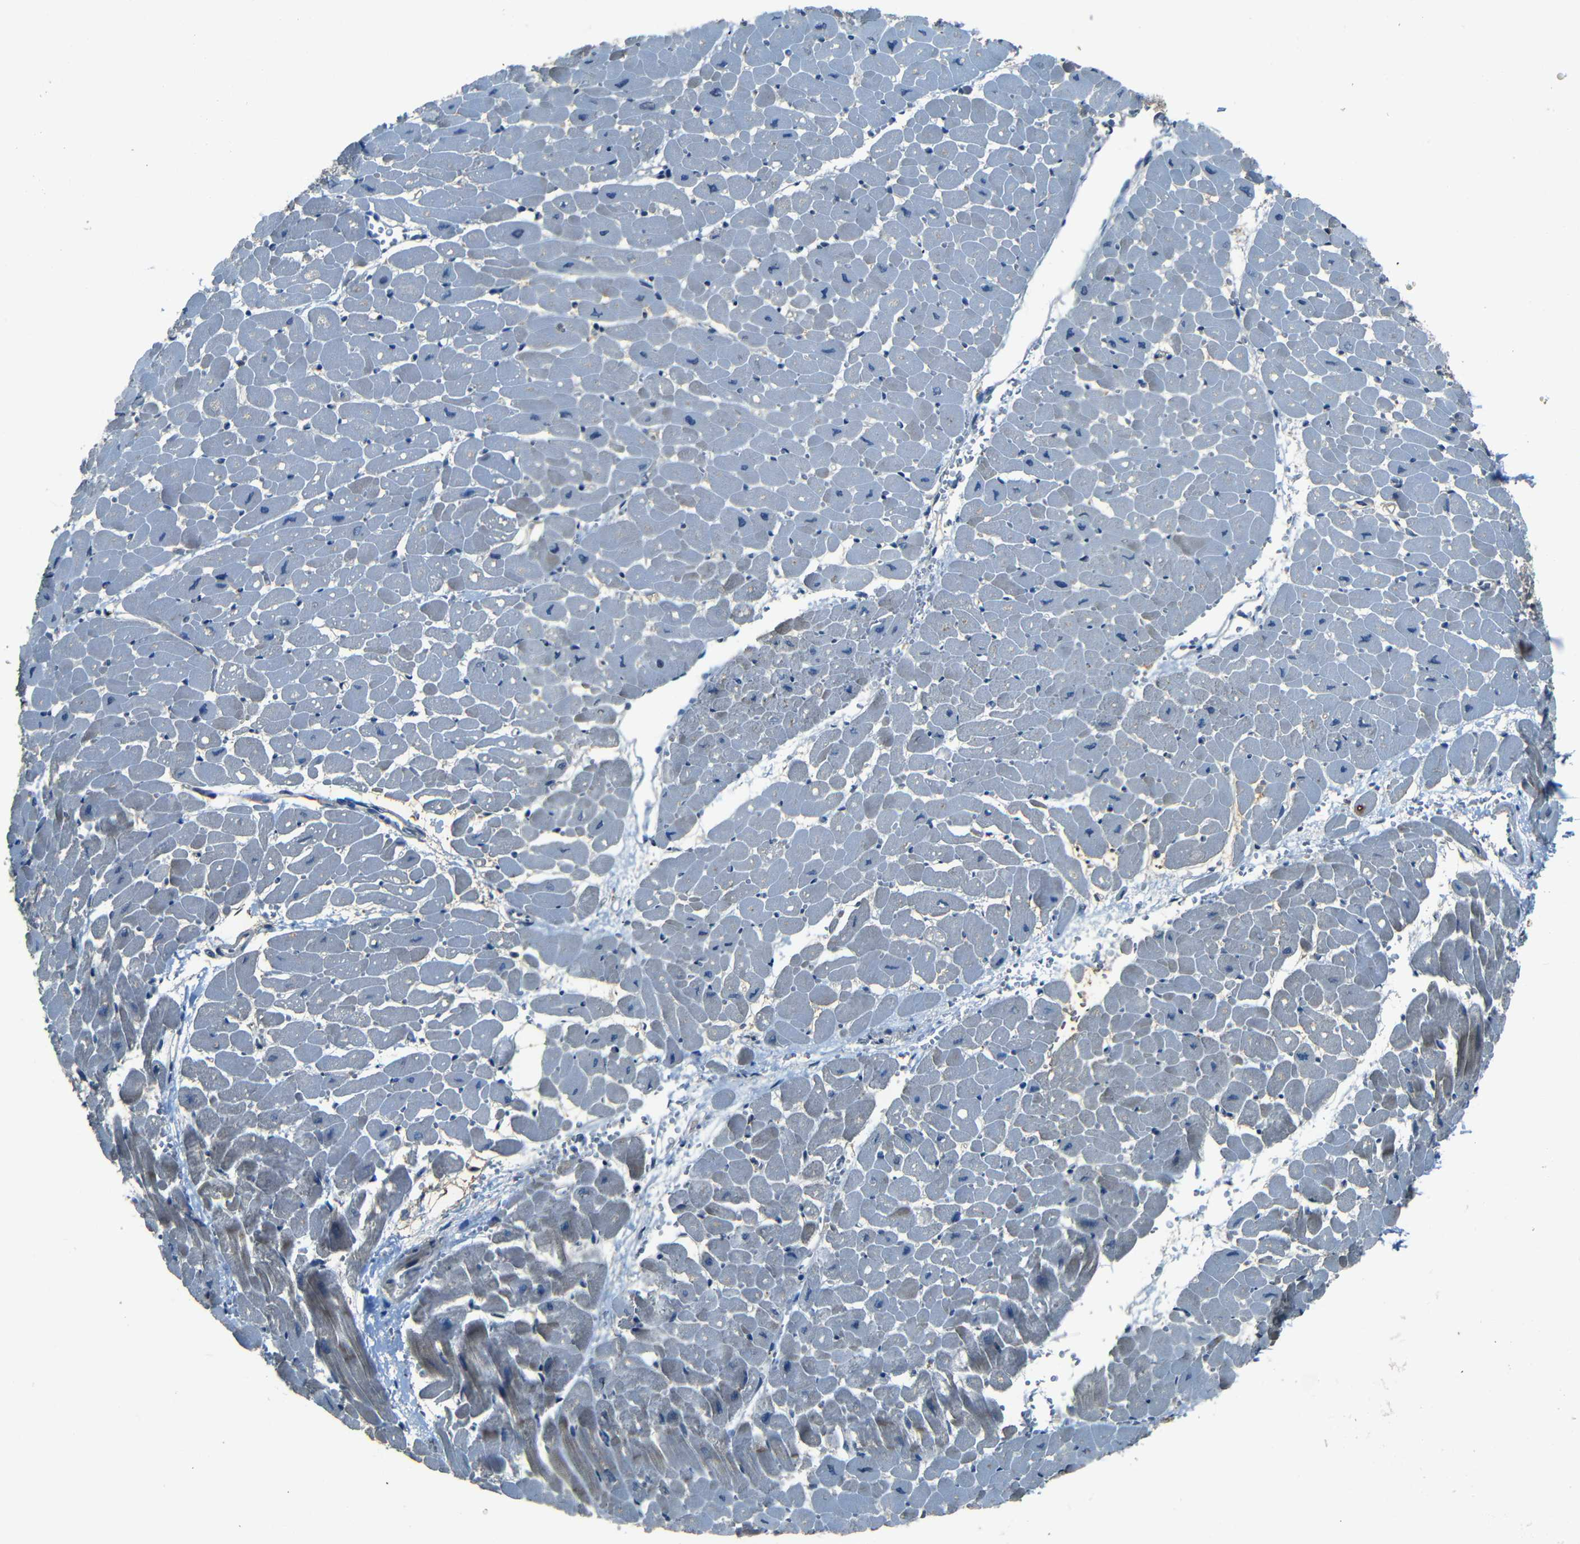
{"staining": {"intensity": "negative", "quantity": "none", "location": "none"}, "tissue": "heart muscle", "cell_type": "Cardiomyocytes", "image_type": "normal", "snomed": [{"axis": "morphology", "description": "Normal tissue, NOS"}, {"axis": "topography", "description": "Heart"}], "caption": "A histopathology image of heart muscle stained for a protein demonstrates no brown staining in cardiomyocytes.", "gene": "SLA", "patient": {"sex": "male", "age": 45}}